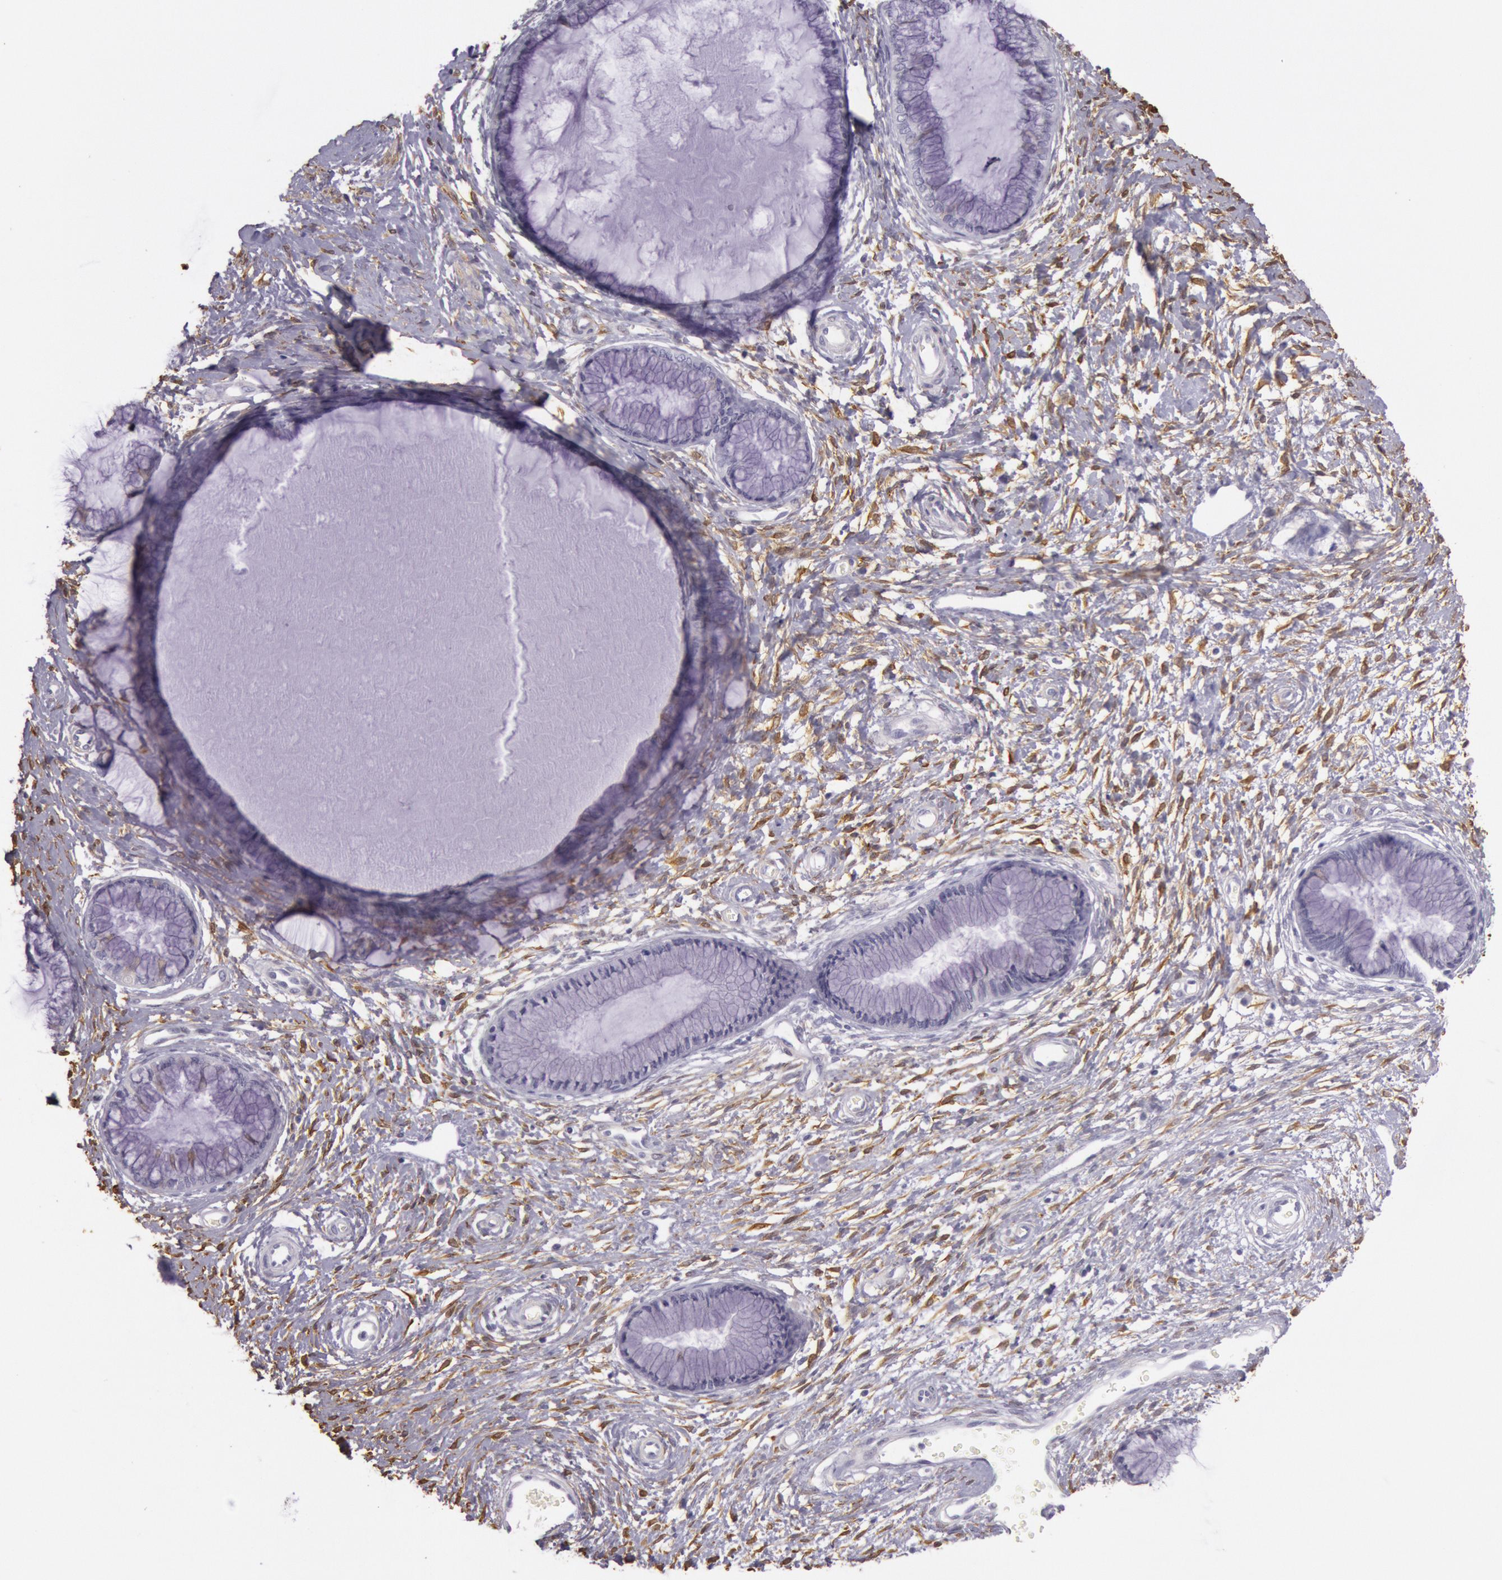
{"staining": {"intensity": "negative", "quantity": "none", "location": "none"}, "tissue": "cervix", "cell_type": "Glandular cells", "image_type": "normal", "snomed": [{"axis": "morphology", "description": "Normal tissue, NOS"}, {"axis": "topography", "description": "Cervix"}], "caption": "IHC micrograph of unremarkable human cervix stained for a protein (brown), which reveals no positivity in glandular cells. Nuclei are stained in blue.", "gene": "CKB", "patient": {"sex": "female", "age": 27}}